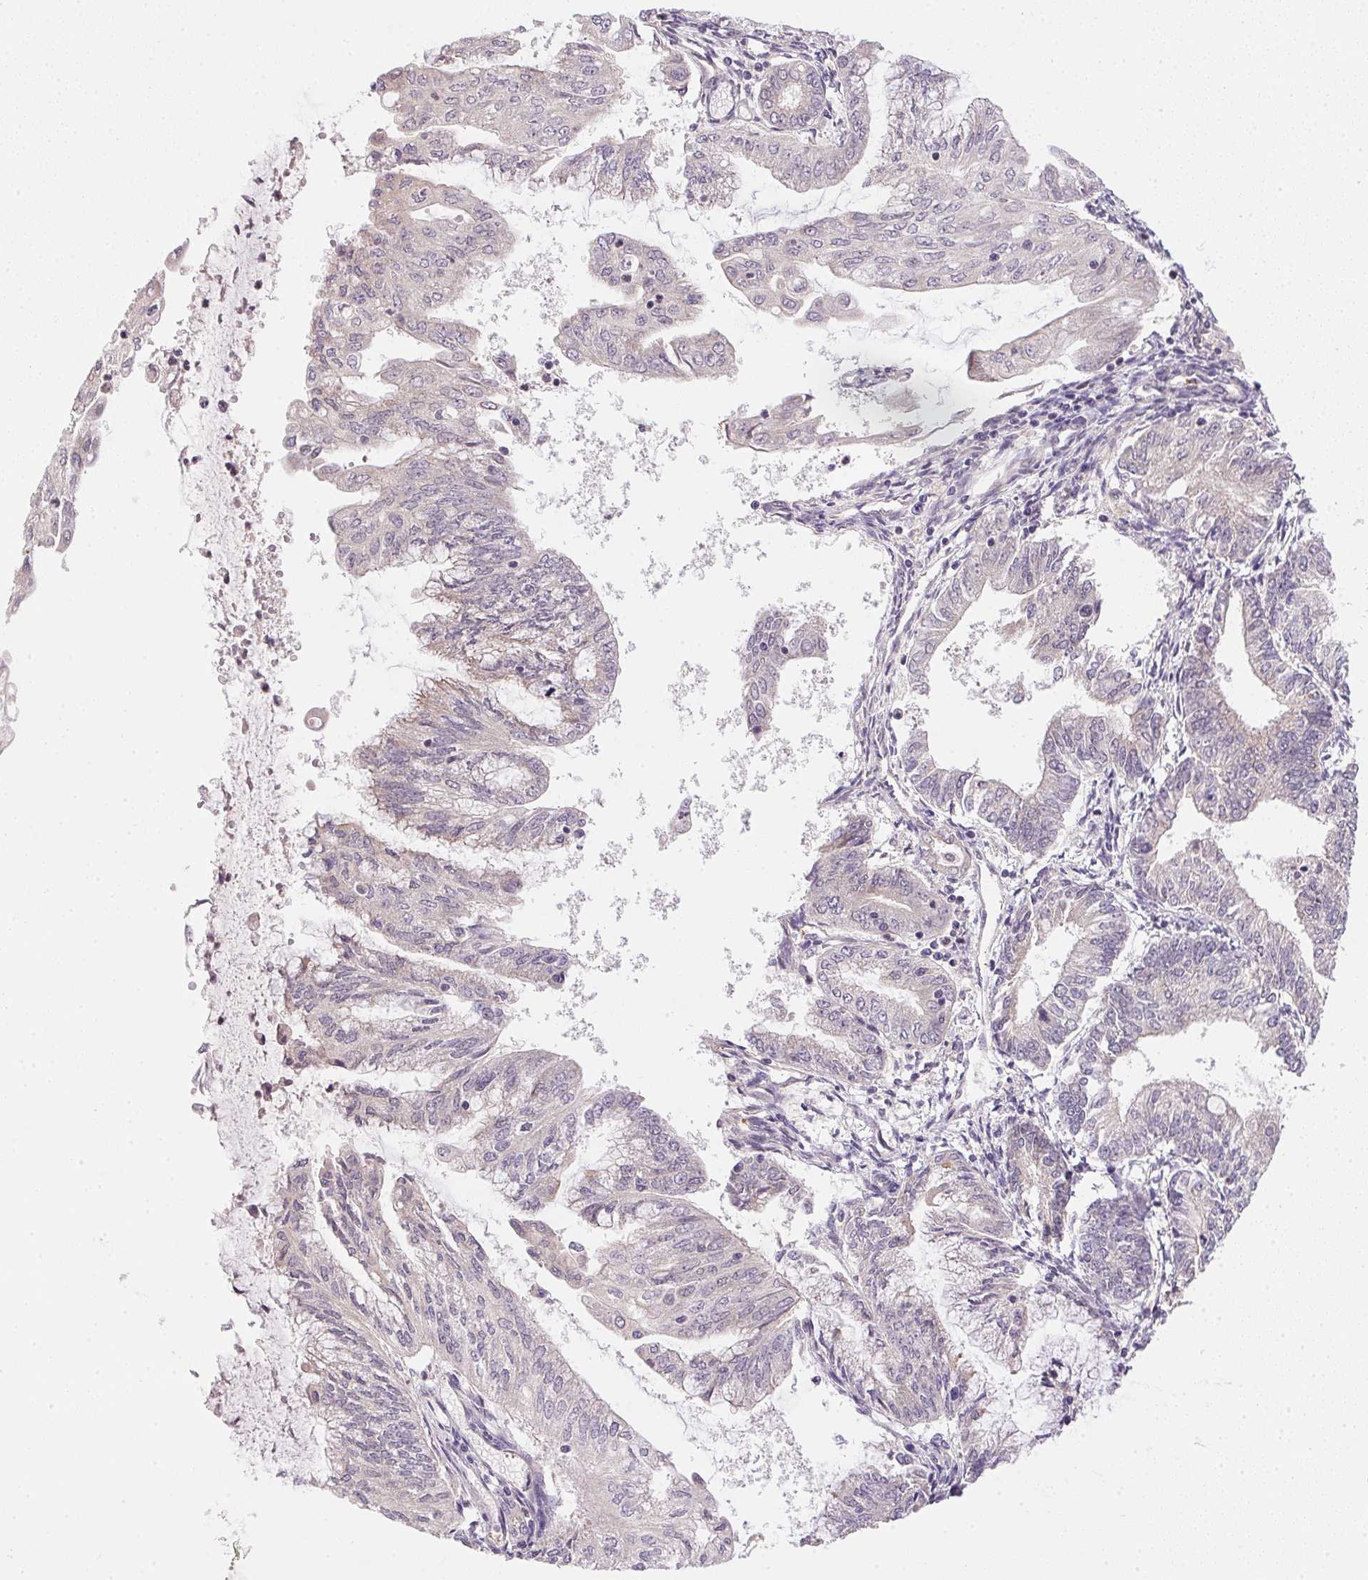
{"staining": {"intensity": "negative", "quantity": "none", "location": "none"}, "tissue": "endometrial cancer", "cell_type": "Tumor cells", "image_type": "cancer", "snomed": [{"axis": "morphology", "description": "Adenocarcinoma, NOS"}, {"axis": "topography", "description": "Endometrium"}], "caption": "High power microscopy photomicrograph of an immunohistochemistry (IHC) histopathology image of adenocarcinoma (endometrial), revealing no significant positivity in tumor cells. Brightfield microscopy of immunohistochemistry stained with DAB (3,3'-diaminobenzidine) (brown) and hematoxylin (blue), captured at high magnification.", "gene": "CFAP92", "patient": {"sex": "female", "age": 55}}